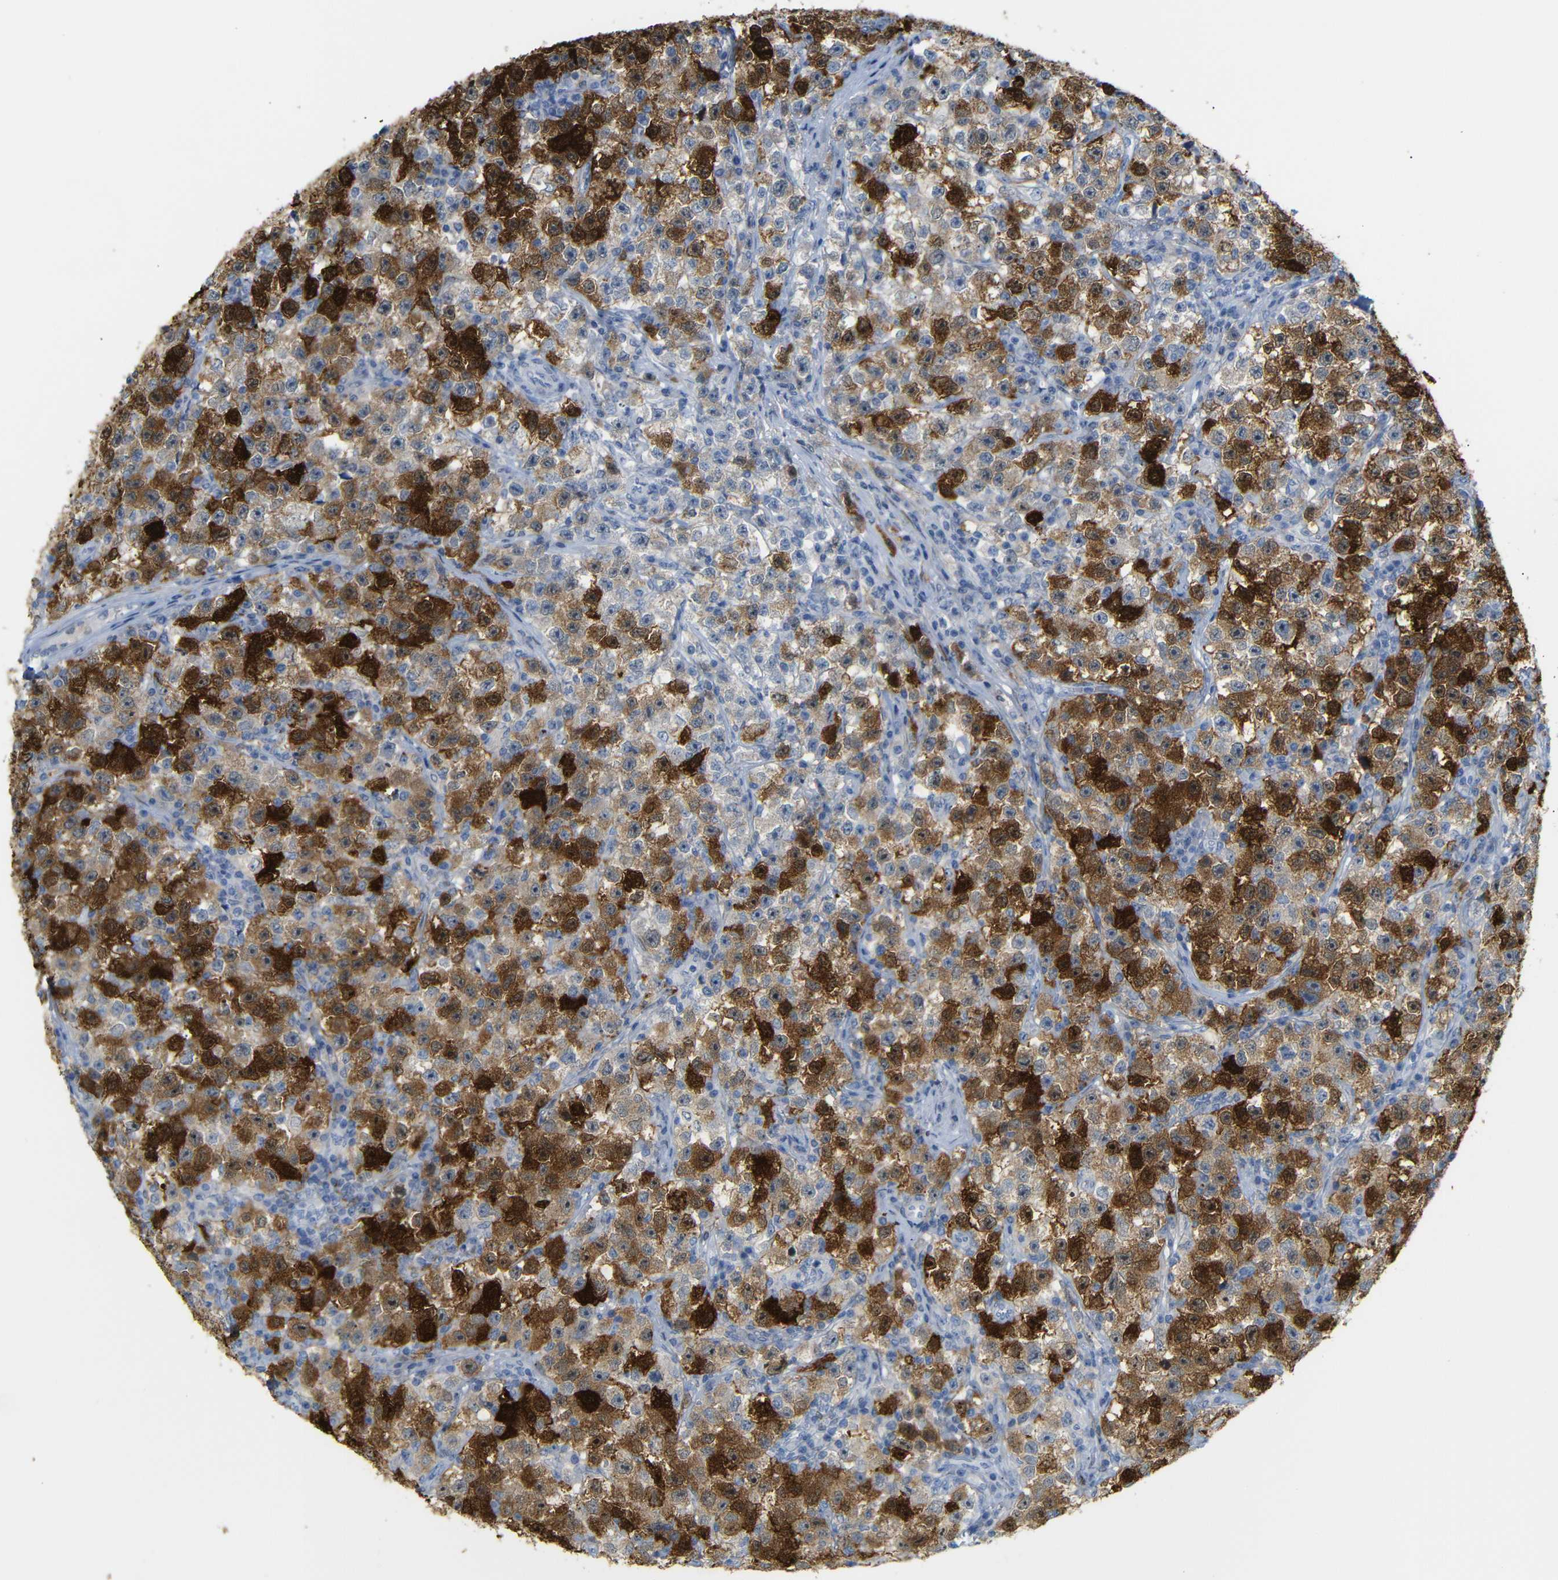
{"staining": {"intensity": "strong", "quantity": ">75%", "location": "cytoplasmic/membranous,nuclear"}, "tissue": "testis cancer", "cell_type": "Tumor cells", "image_type": "cancer", "snomed": [{"axis": "morphology", "description": "Seminoma, NOS"}, {"axis": "topography", "description": "Testis"}], "caption": "IHC of testis seminoma displays high levels of strong cytoplasmic/membranous and nuclear staining in about >75% of tumor cells. (DAB (3,3'-diaminobenzidine) = brown stain, brightfield microscopy at high magnification).", "gene": "MT1A", "patient": {"sex": "male", "age": 22}}